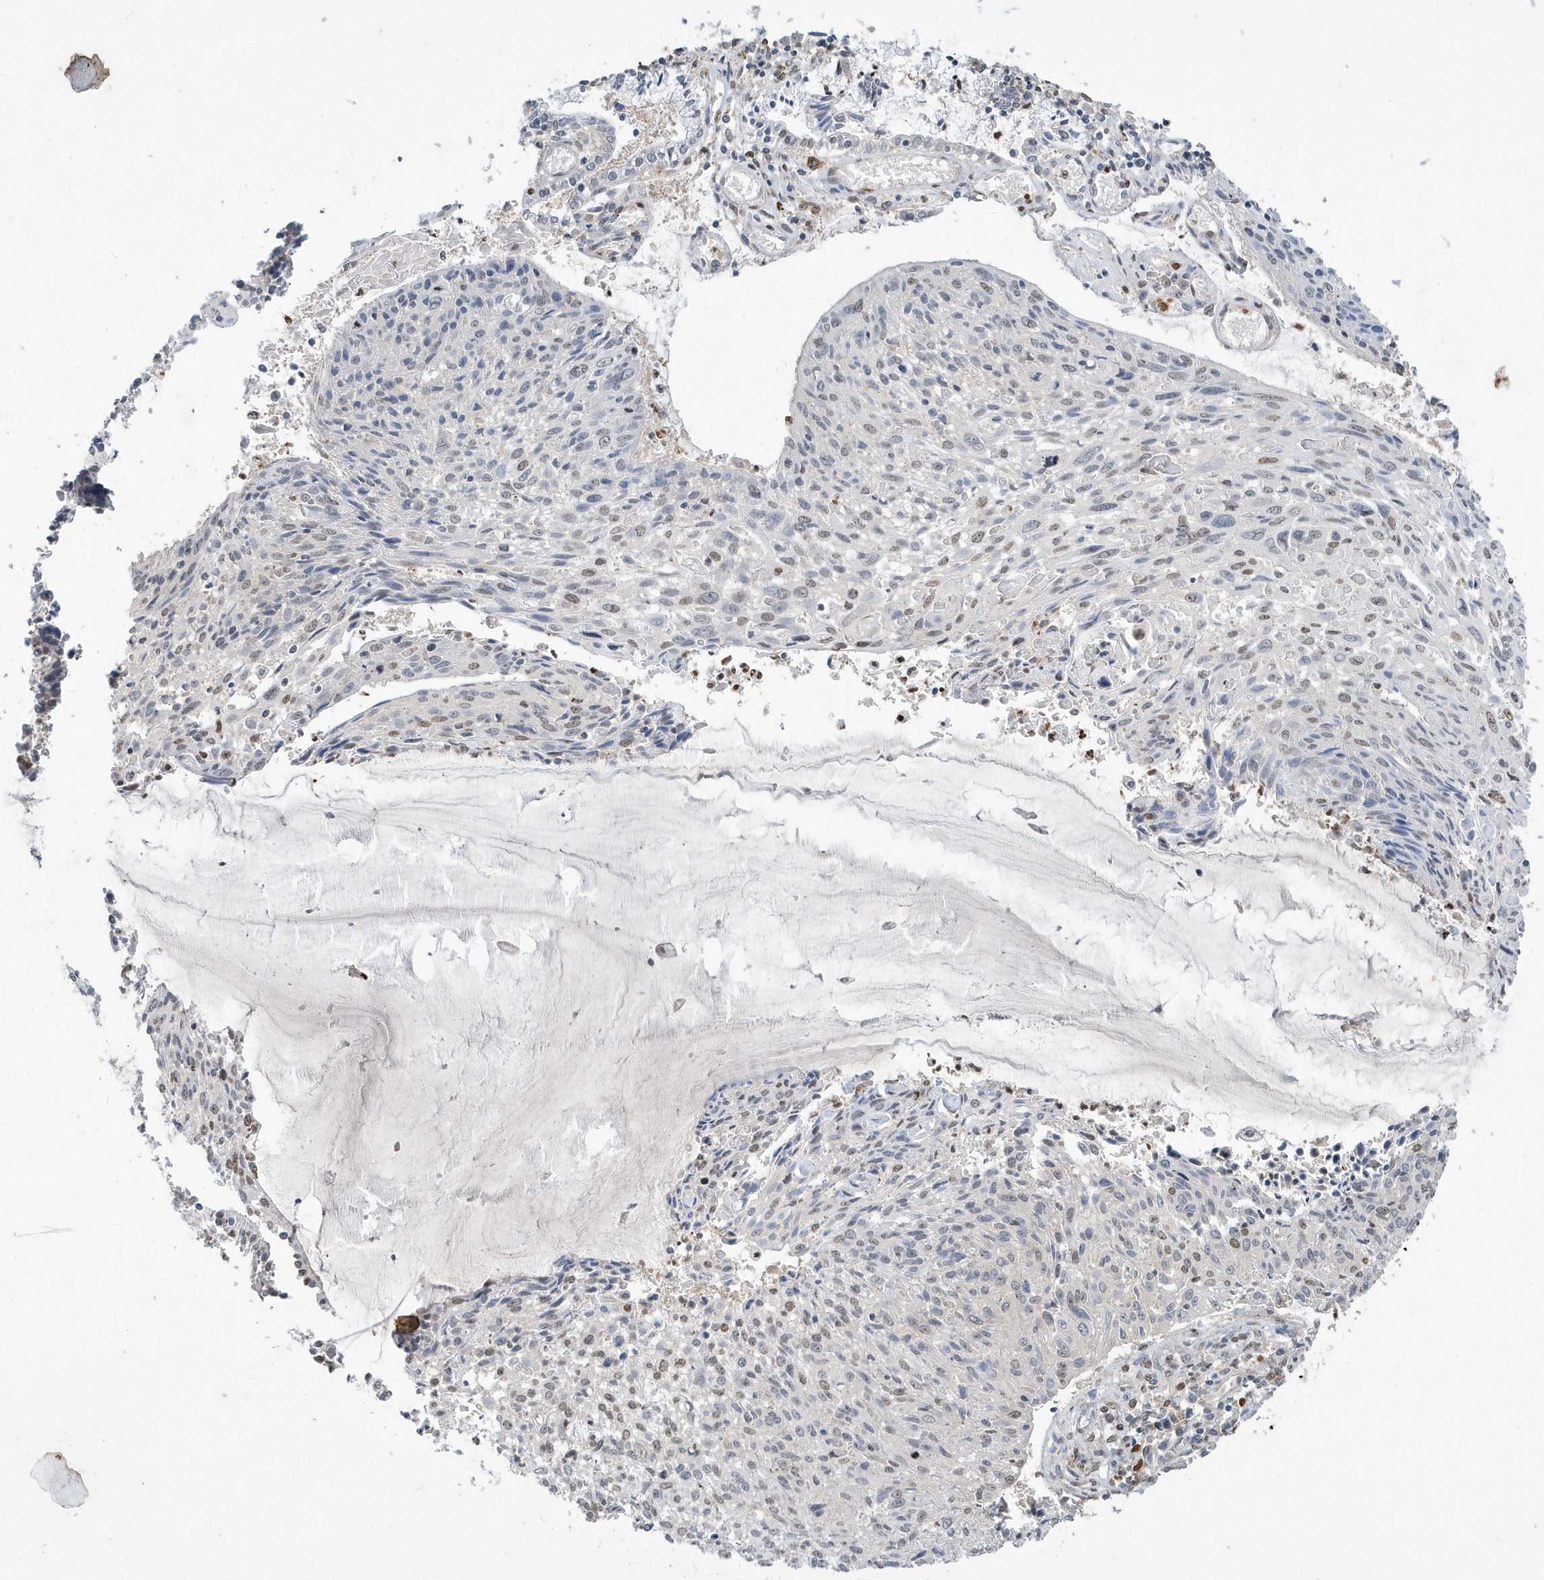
{"staining": {"intensity": "weak", "quantity": "25%-75%", "location": "nuclear"}, "tissue": "cervical cancer", "cell_type": "Tumor cells", "image_type": "cancer", "snomed": [{"axis": "morphology", "description": "Squamous cell carcinoma, NOS"}, {"axis": "topography", "description": "Cervix"}], "caption": "Squamous cell carcinoma (cervical) tissue exhibits weak nuclear expression in about 25%-75% of tumor cells Ihc stains the protein of interest in brown and the nuclei are stained blue.", "gene": "AKR7A2", "patient": {"sex": "female", "age": 51}}